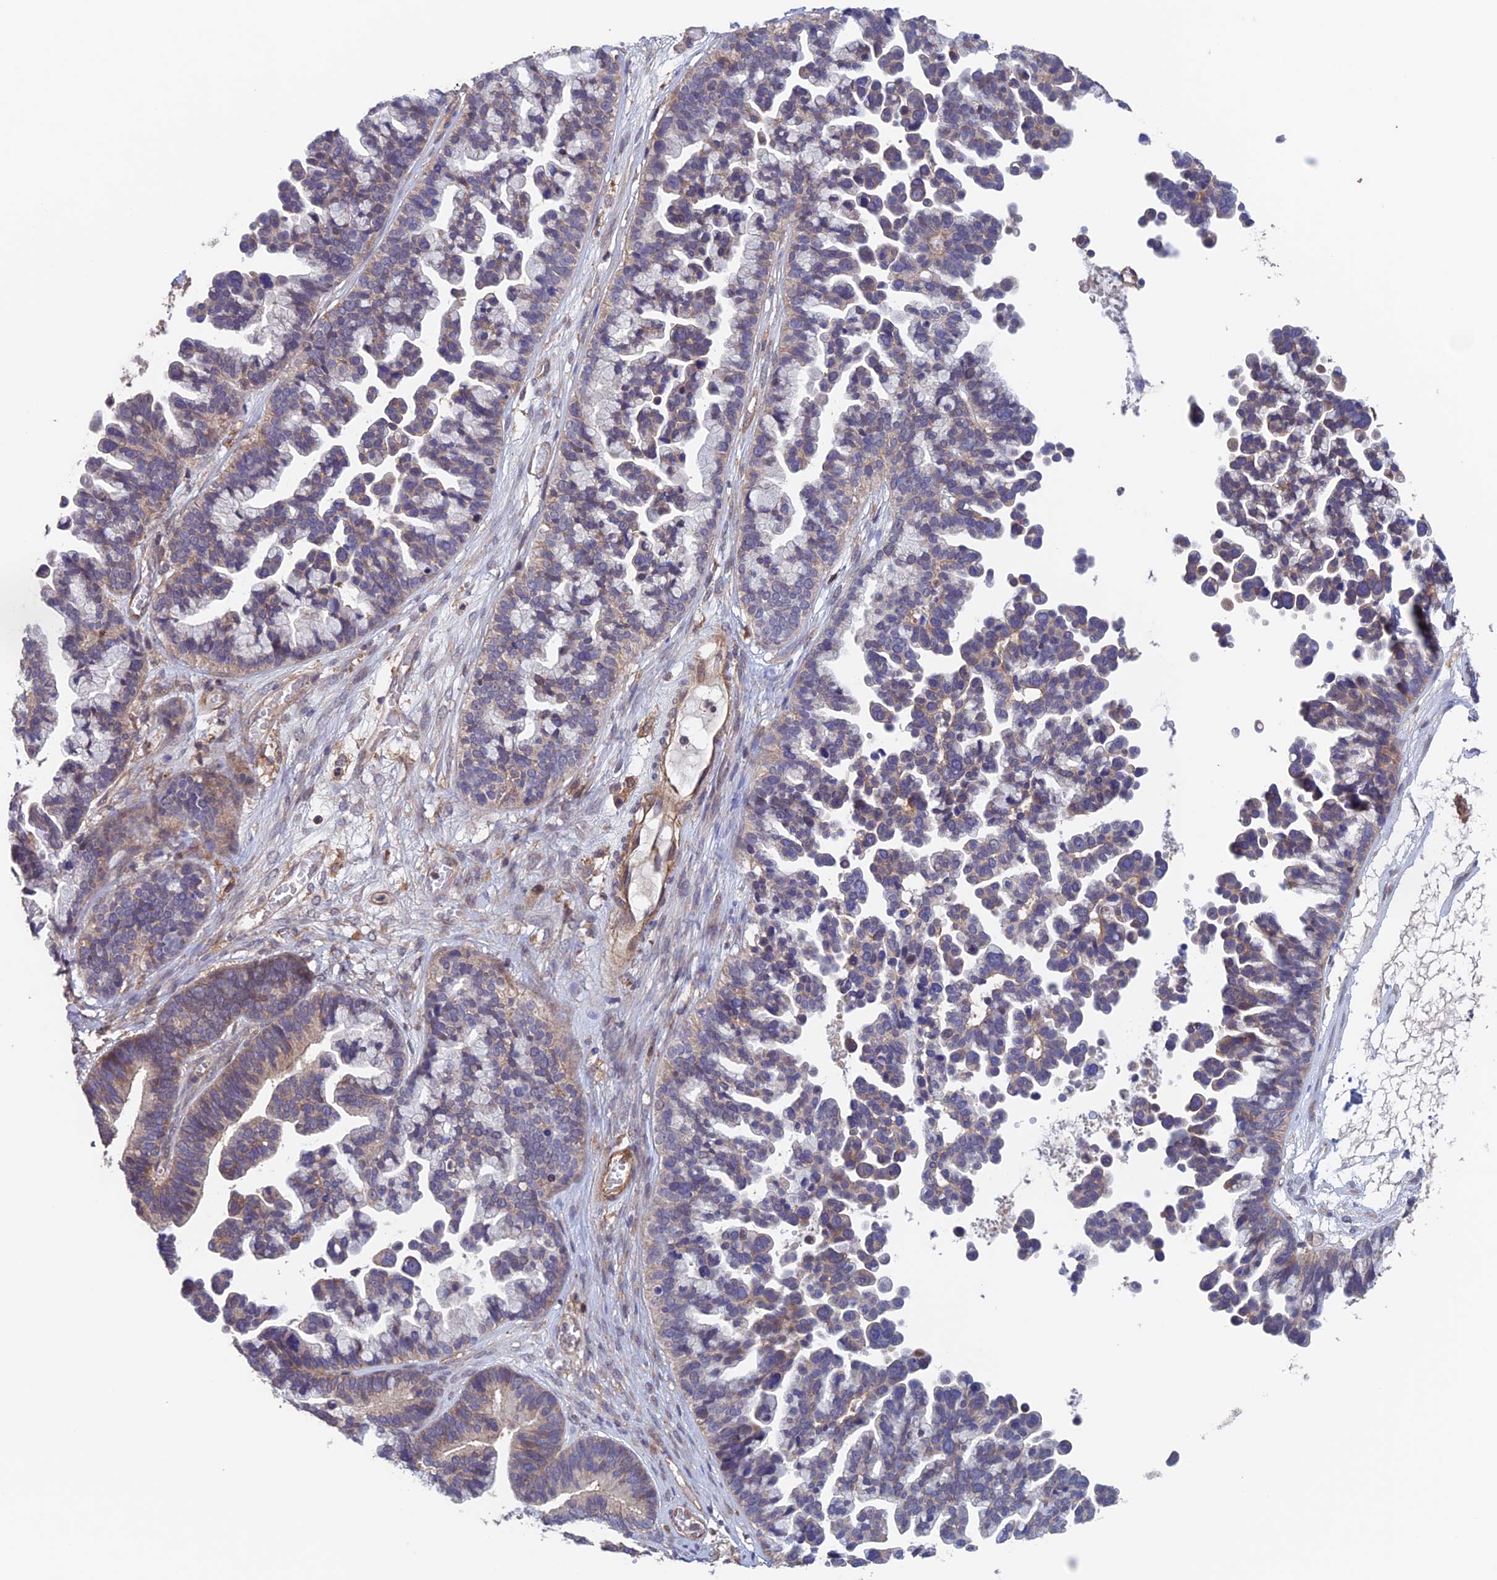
{"staining": {"intensity": "weak", "quantity": "25%-75%", "location": "cytoplasmic/membranous"}, "tissue": "ovarian cancer", "cell_type": "Tumor cells", "image_type": "cancer", "snomed": [{"axis": "morphology", "description": "Cystadenocarcinoma, serous, NOS"}, {"axis": "topography", "description": "Ovary"}], "caption": "Ovarian serous cystadenocarcinoma stained with a protein marker exhibits weak staining in tumor cells.", "gene": "NUDT16L1", "patient": {"sex": "female", "age": 56}}